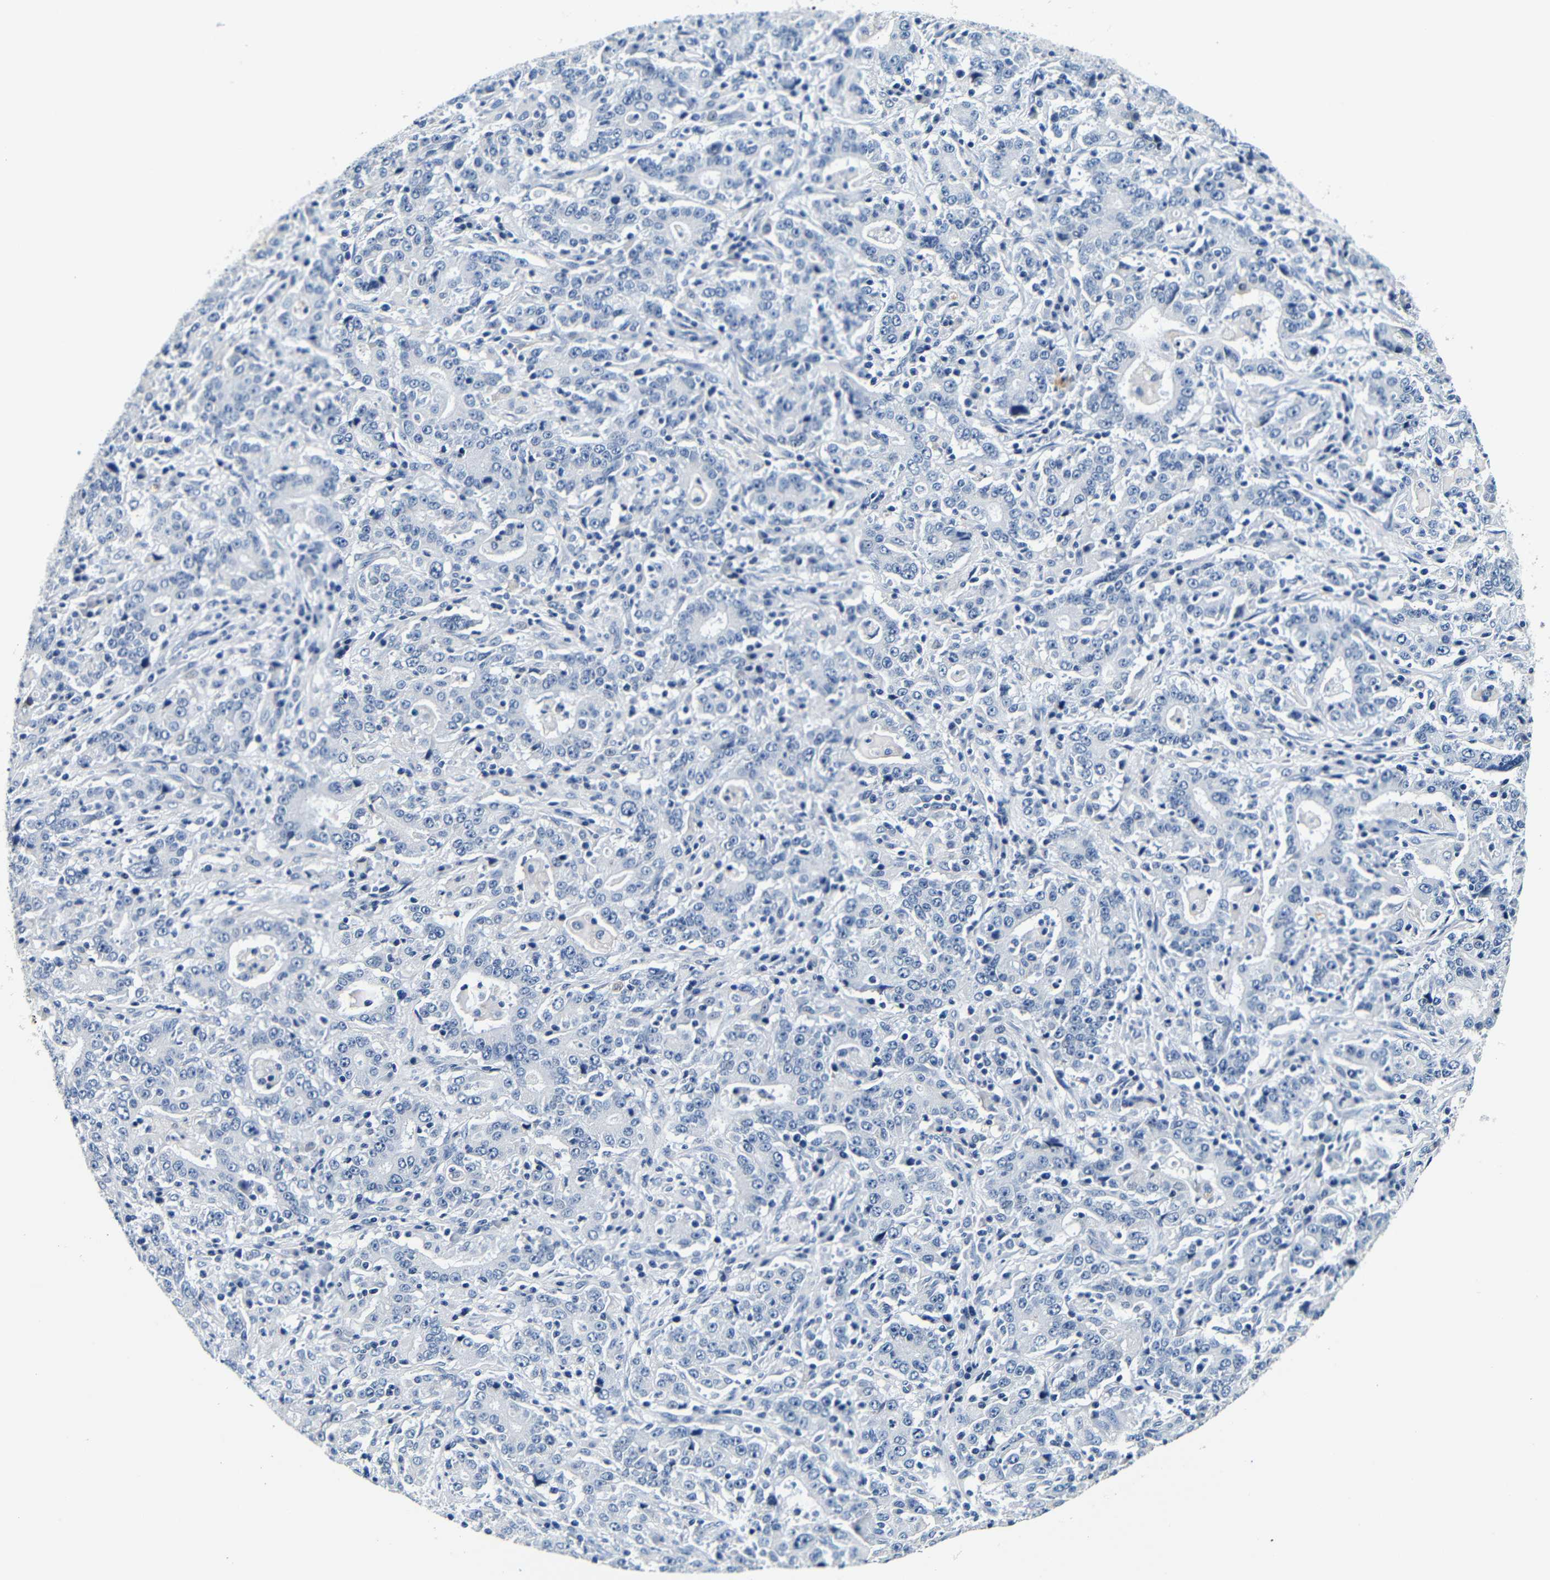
{"staining": {"intensity": "negative", "quantity": "none", "location": "none"}, "tissue": "stomach cancer", "cell_type": "Tumor cells", "image_type": "cancer", "snomed": [{"axis": "morphology", "description": "Normal tissue, NOS"}, {"axis": "morphology", "description": "Adenocarcinoma, NOS"}, {"axis": "topography", "description": "Stomach, upper"}, {"axis": "topography", "description": "Stomach"}], "caption": "This is an immunohistochemistry (IHC) photomicrograph of stomach cancer (adenocarcinoma). There is no expression in tumor cells.", "gene": "GP1BA", "patient": {"sex": "male", "age": 59}}